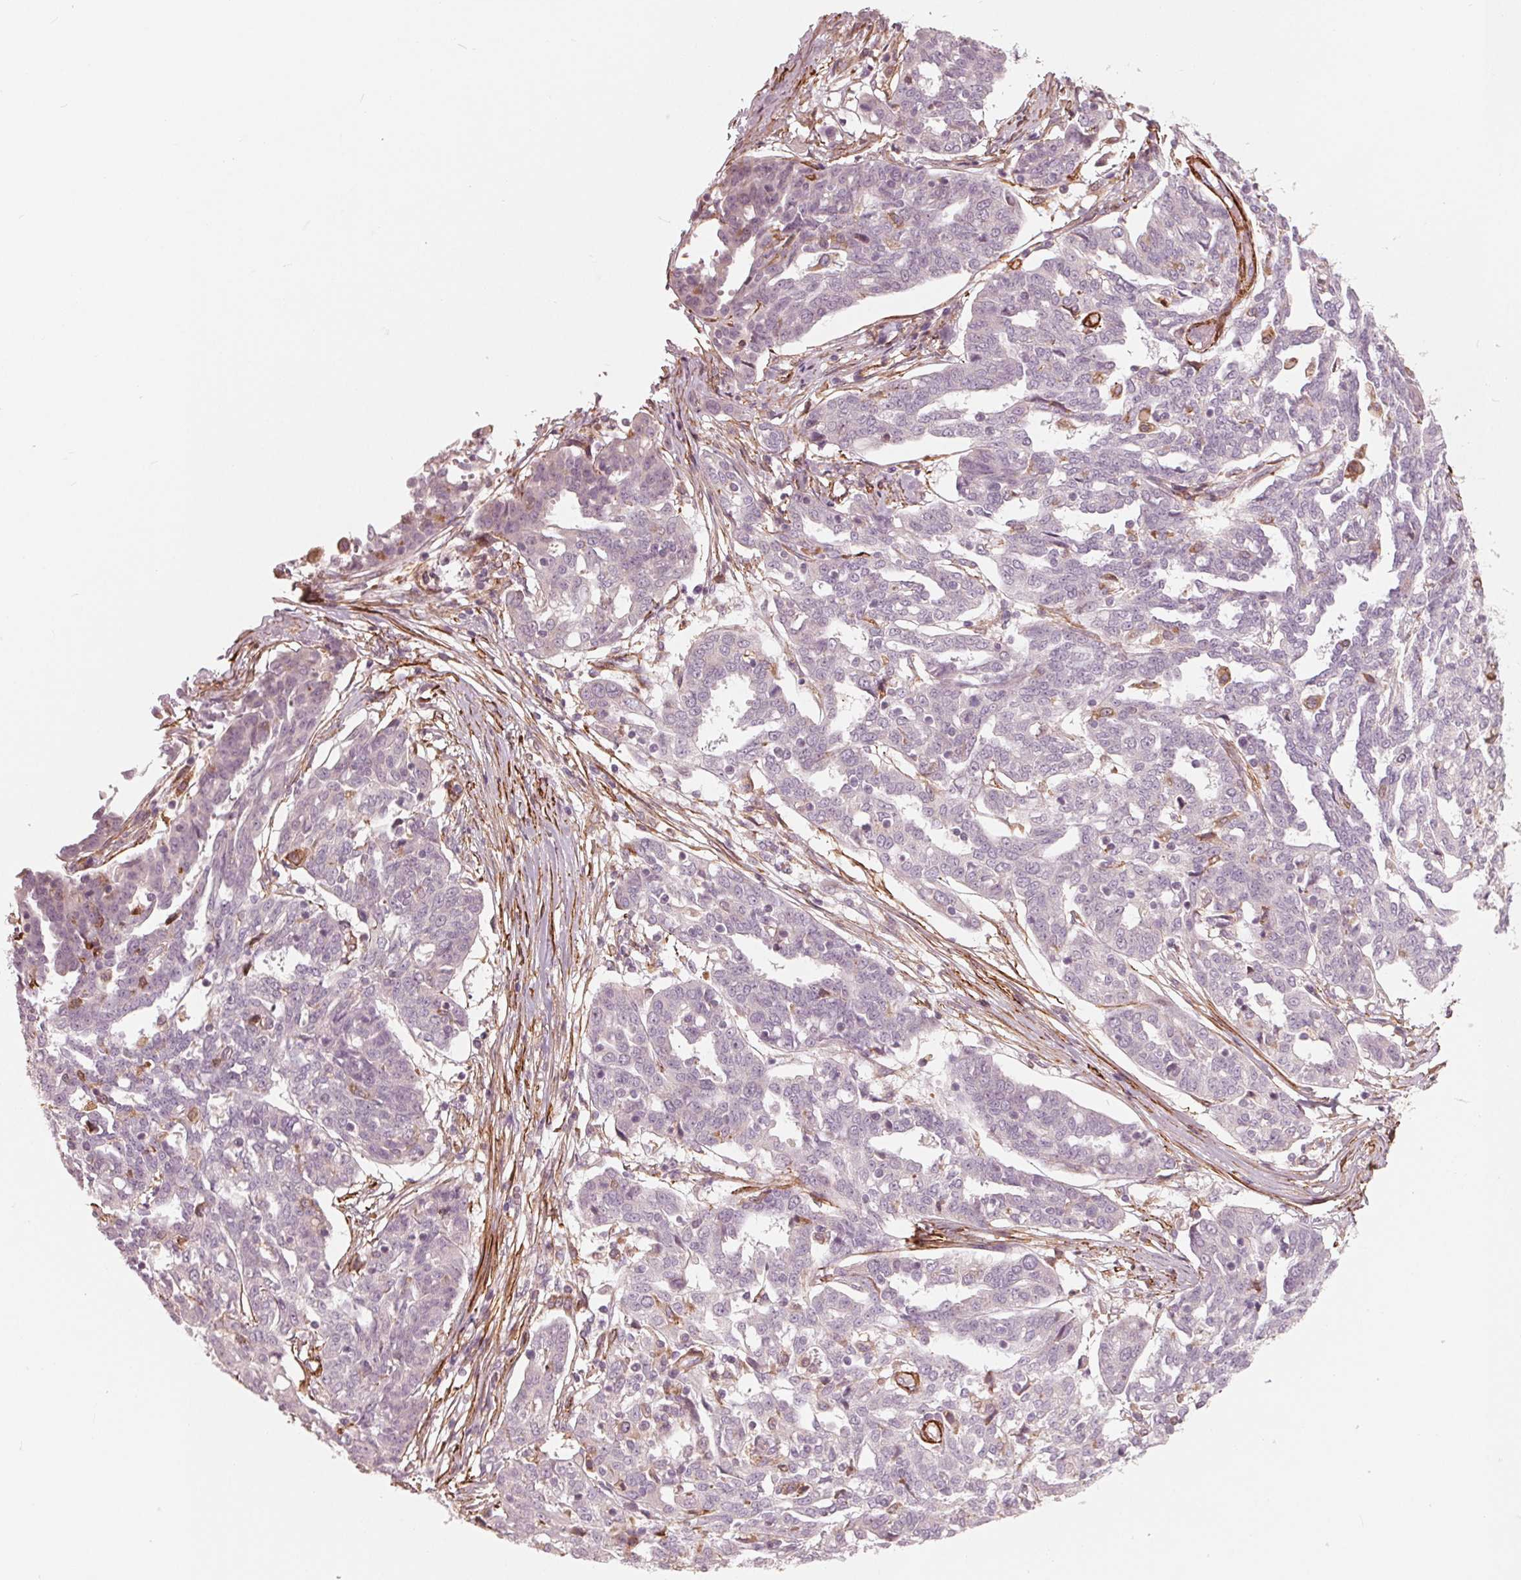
{"staining": {"intensity": "negative", "quantity": "none", "location": "none"}, "tissue": "ovarian cancer", "cell_type": "Tumor cells", "image_type": "cancer", "snomed": [{"axis": "morphology", "description": "Cystadenocarcinoma, serous, NOS"}, {"axis": "topography", "description": "Ovary"}], "caption": "Protein analysis of ovarian cancer reveals no significant staining in tumor cells. The staining was performed using DAB to visualize the protein expression in brown, while the nuclei were stained in blue with hematoxylin (Magnification: 20x).", "gene": "MIER3", "patient": {"sex": "female", "age": 67}}